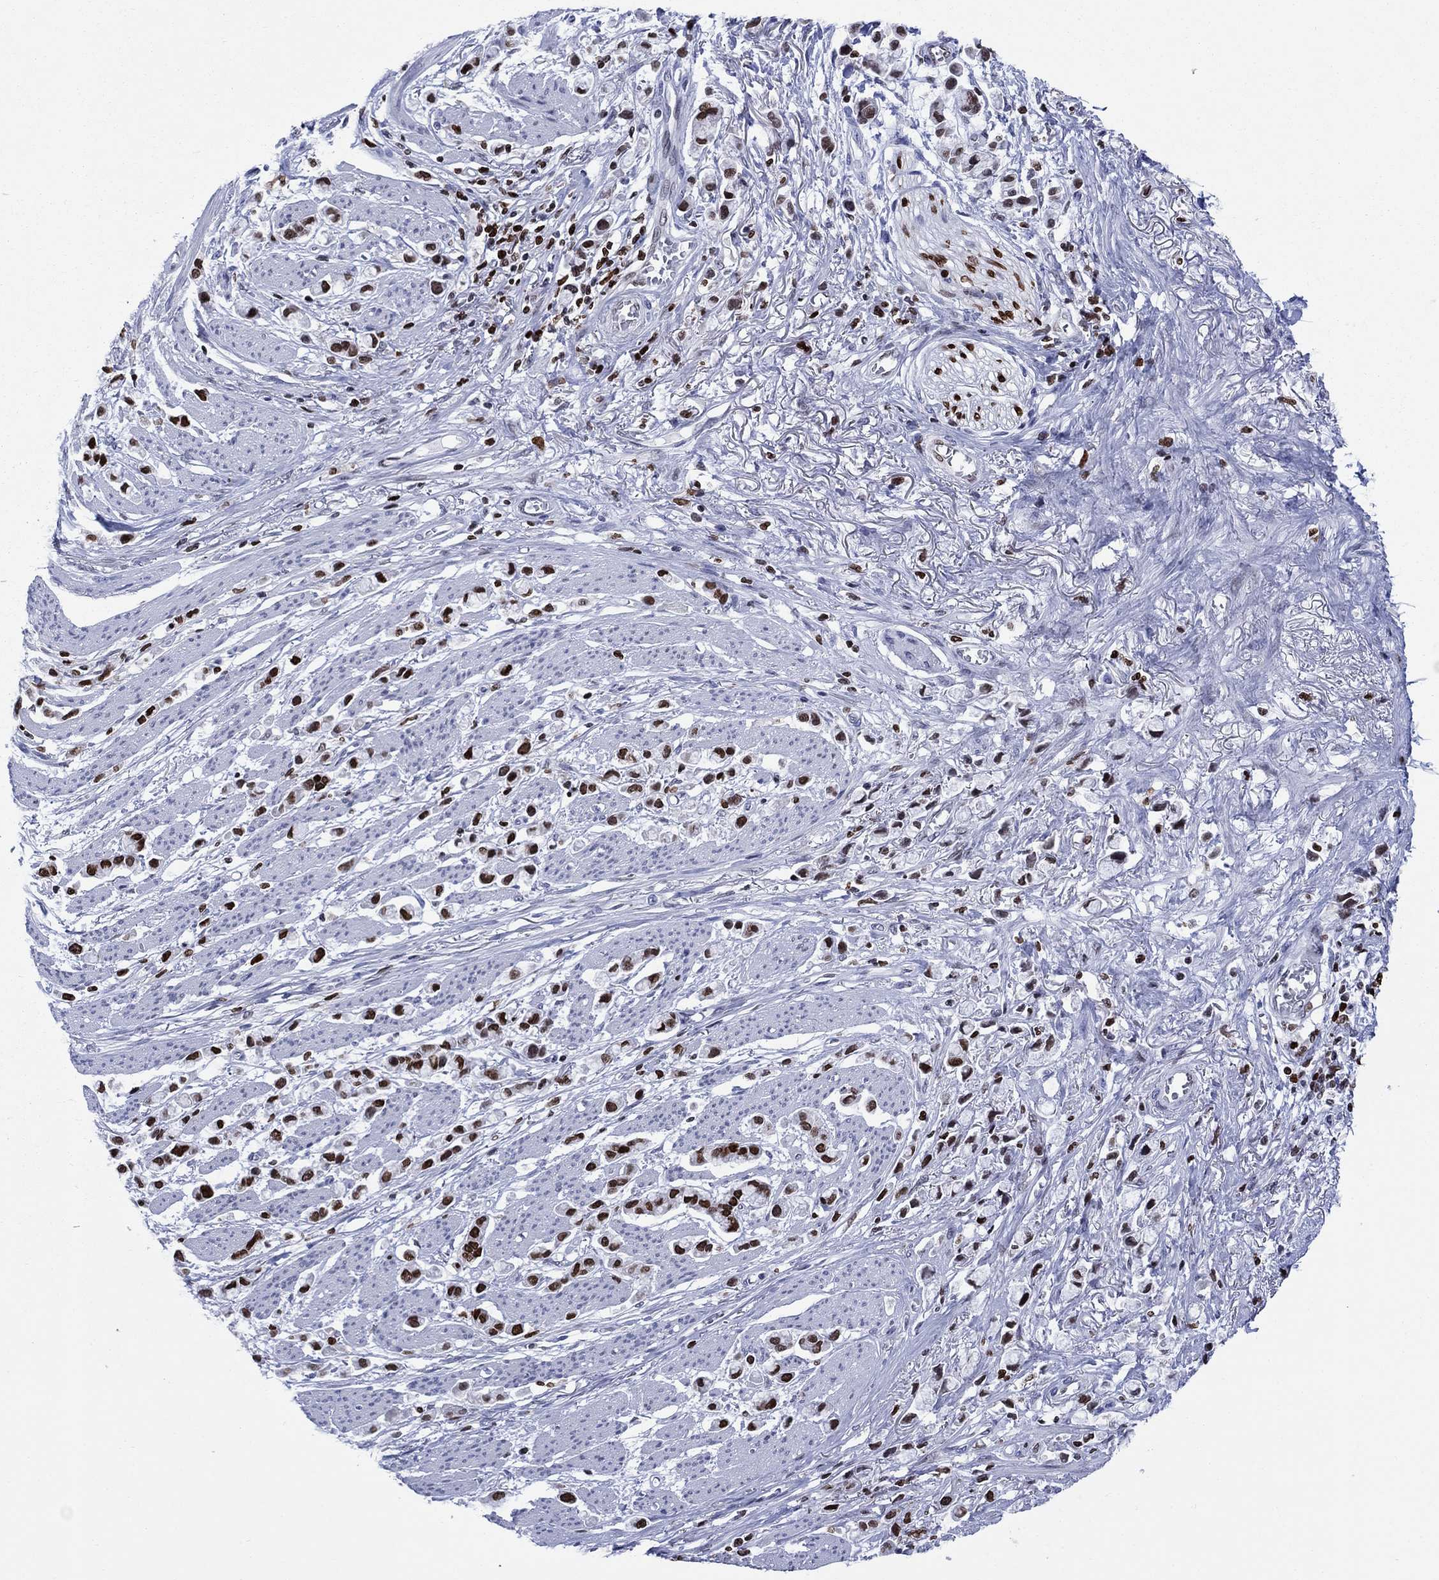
{"staining": {"intensity": "strong", "quantity": "25%-75%", "location": "nuclear"}, "tissue": "stomach cancer", "cell_type": "Tumor cells", "image_type": "cancer", "snomed": [{"axis": "morphology", "description": "Adenocarcinoma, NOS"}, {"axis": "topography", "description": "Stomach"}], "caption": "DAB (3,3'-diaminobenzidine) immunohistochemical staining of adenocarcinoma (stomach) displays strong nuclear protein expression in about 25%-75% of tumor cells.", "gene": "HMGA1", "patient": {"sex": "female", "age": 81}}